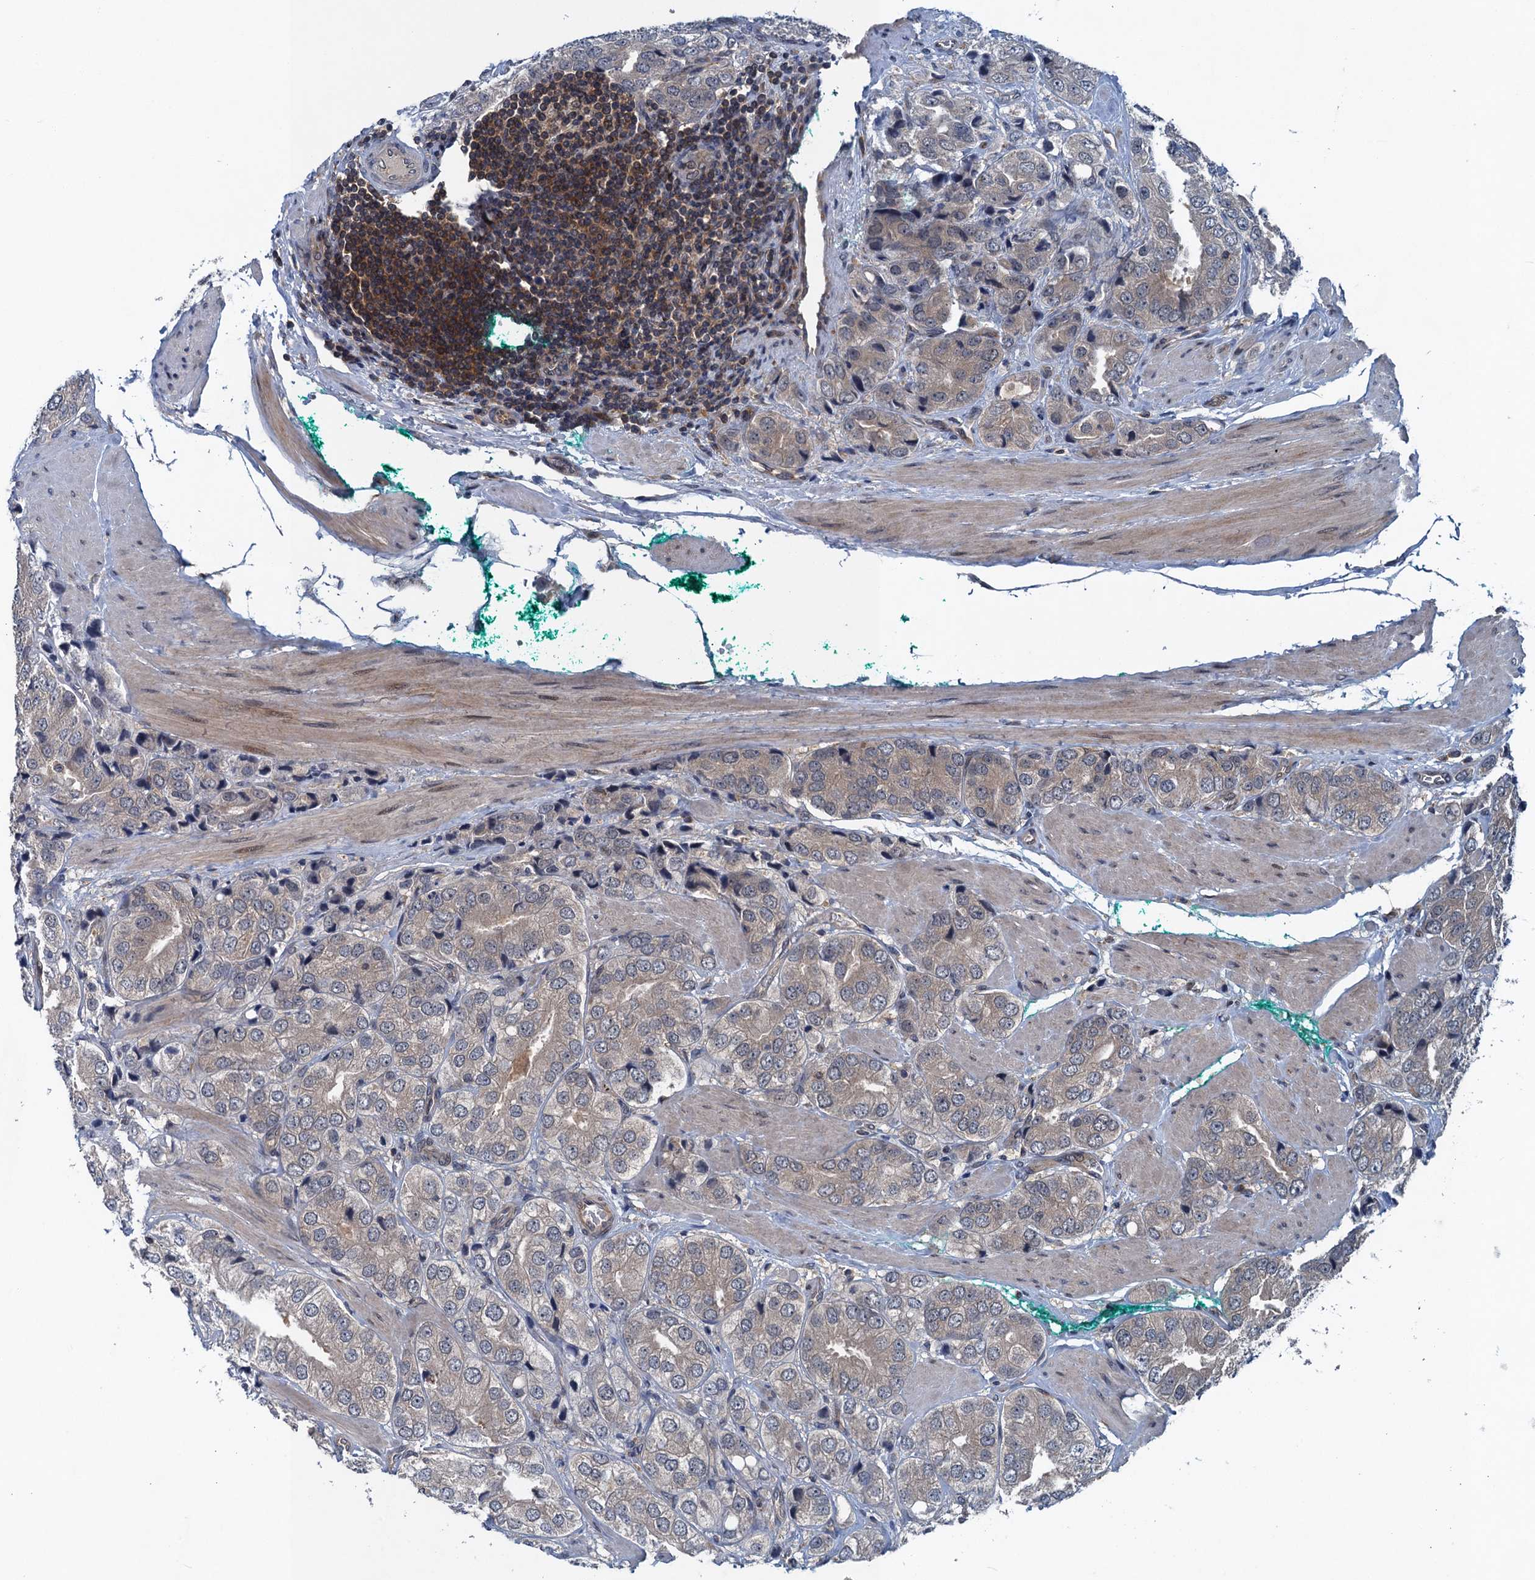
{"staining": {"intensity": "weak", "quantity": "<25%", "location": "cytoplasmic/membranous"}, "tissue": "prostate cancer", "cell_type": "Tumor cells", "image_type": "cancer", "snomed": [{"axis": "morphology", "description": "Adenocarcinoma, High grade"}, {"axis": "topography", "description": "Prostate"}], "caption": "Tumor cells are negative for protein expression in human prostate cancer.", "gene": "RNF165", "patient": {"sex": "male", "age": 50}}